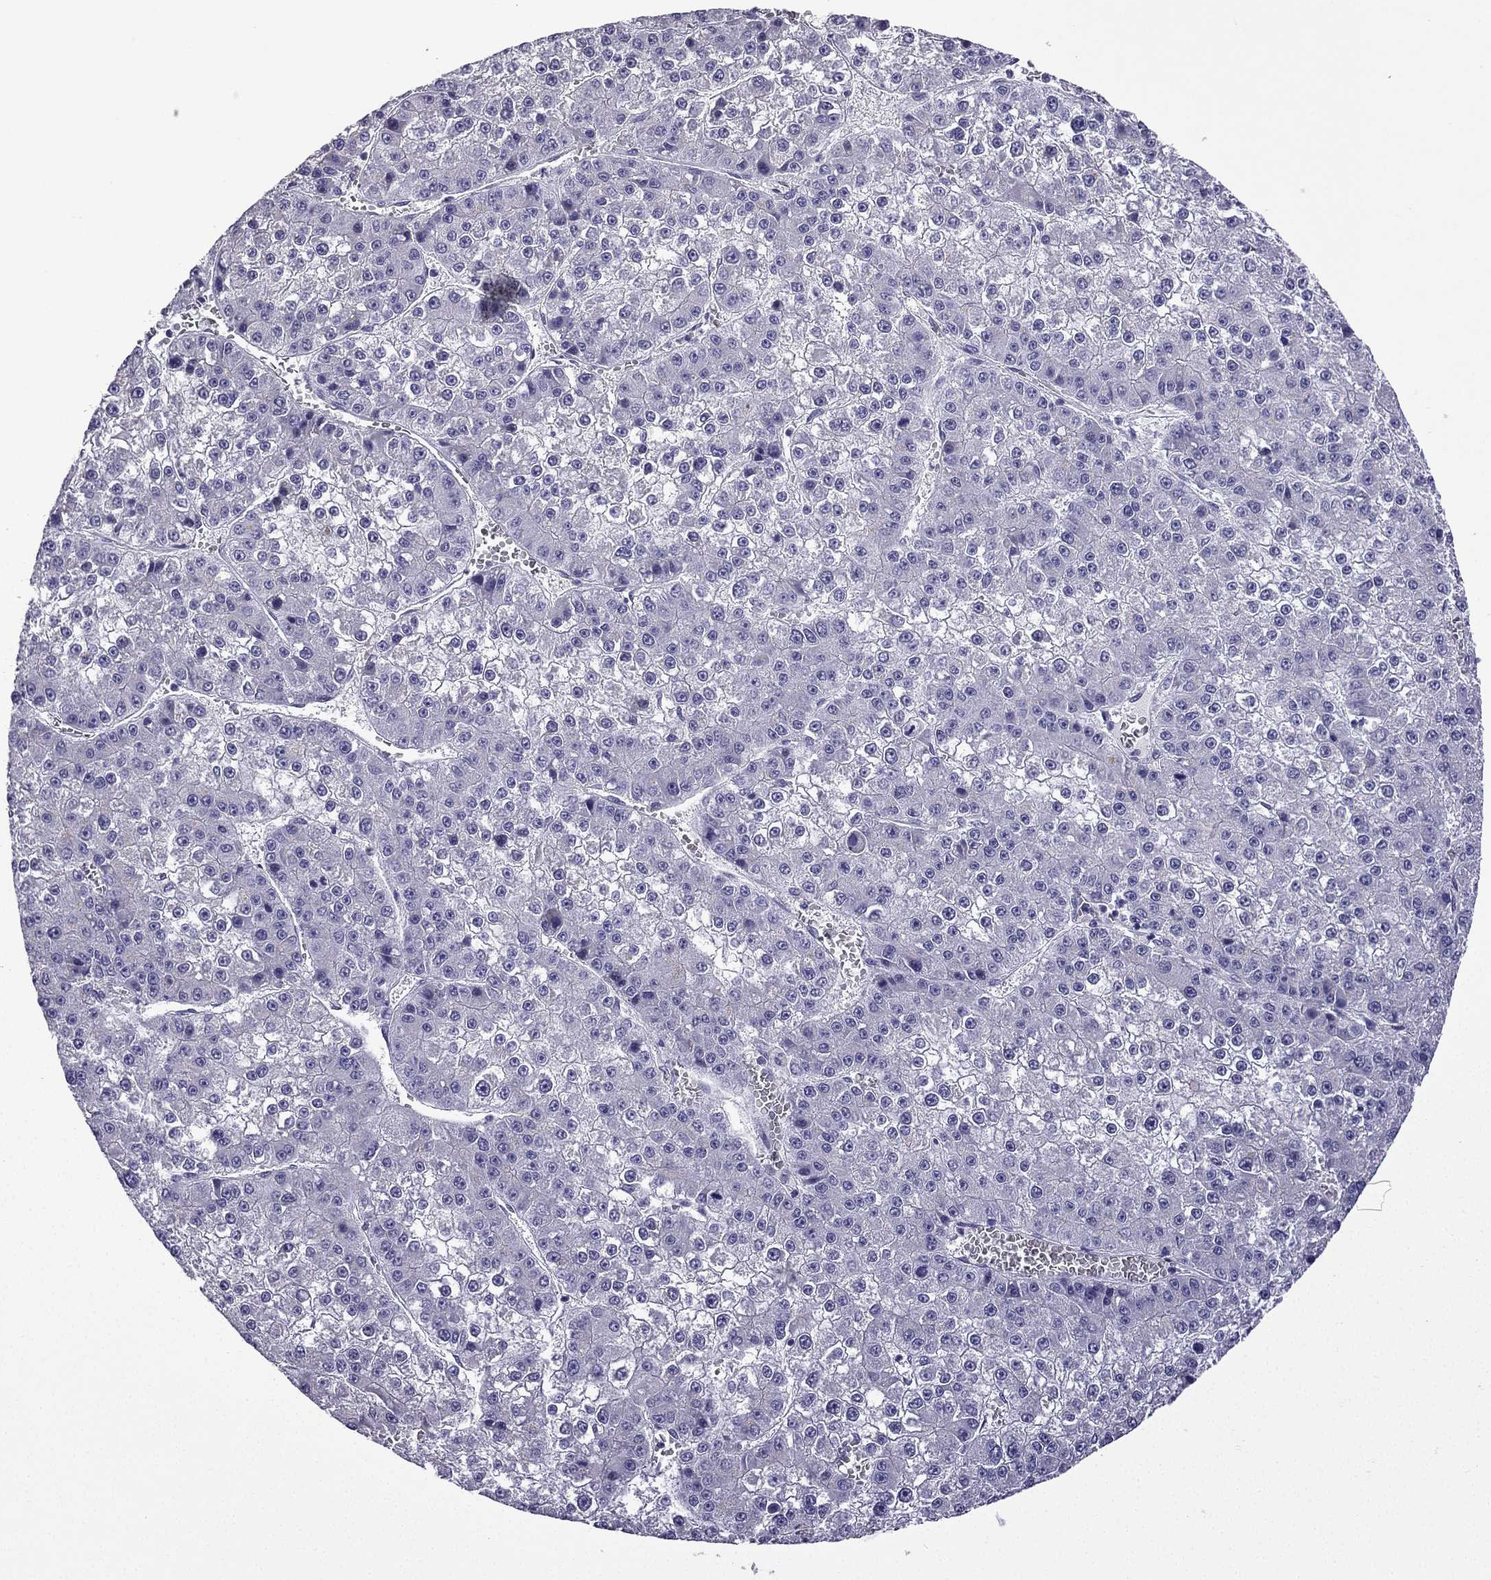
{"staining": {"intensity": "negative", "quantity": "none", "location": "none"}, "tissue": "liver cancer", "cell_type": "Tumor cells", "image_type": "cancer", "snomed": [{"axis": "morphology", "description": "Carcinoma, Hepatocellular, NOS"}, {"axis": "topography", "description": "Liver"}], "caption": "High magnification brightfield microscopy of liver cancer (hepatocellular carcinoma) stained with DAB (brown) and counterstained with hematoxylin (blue): tumor cells show no significant expression.", "gene": "TTN", "patient": {"sex": "female", "age": 73}}